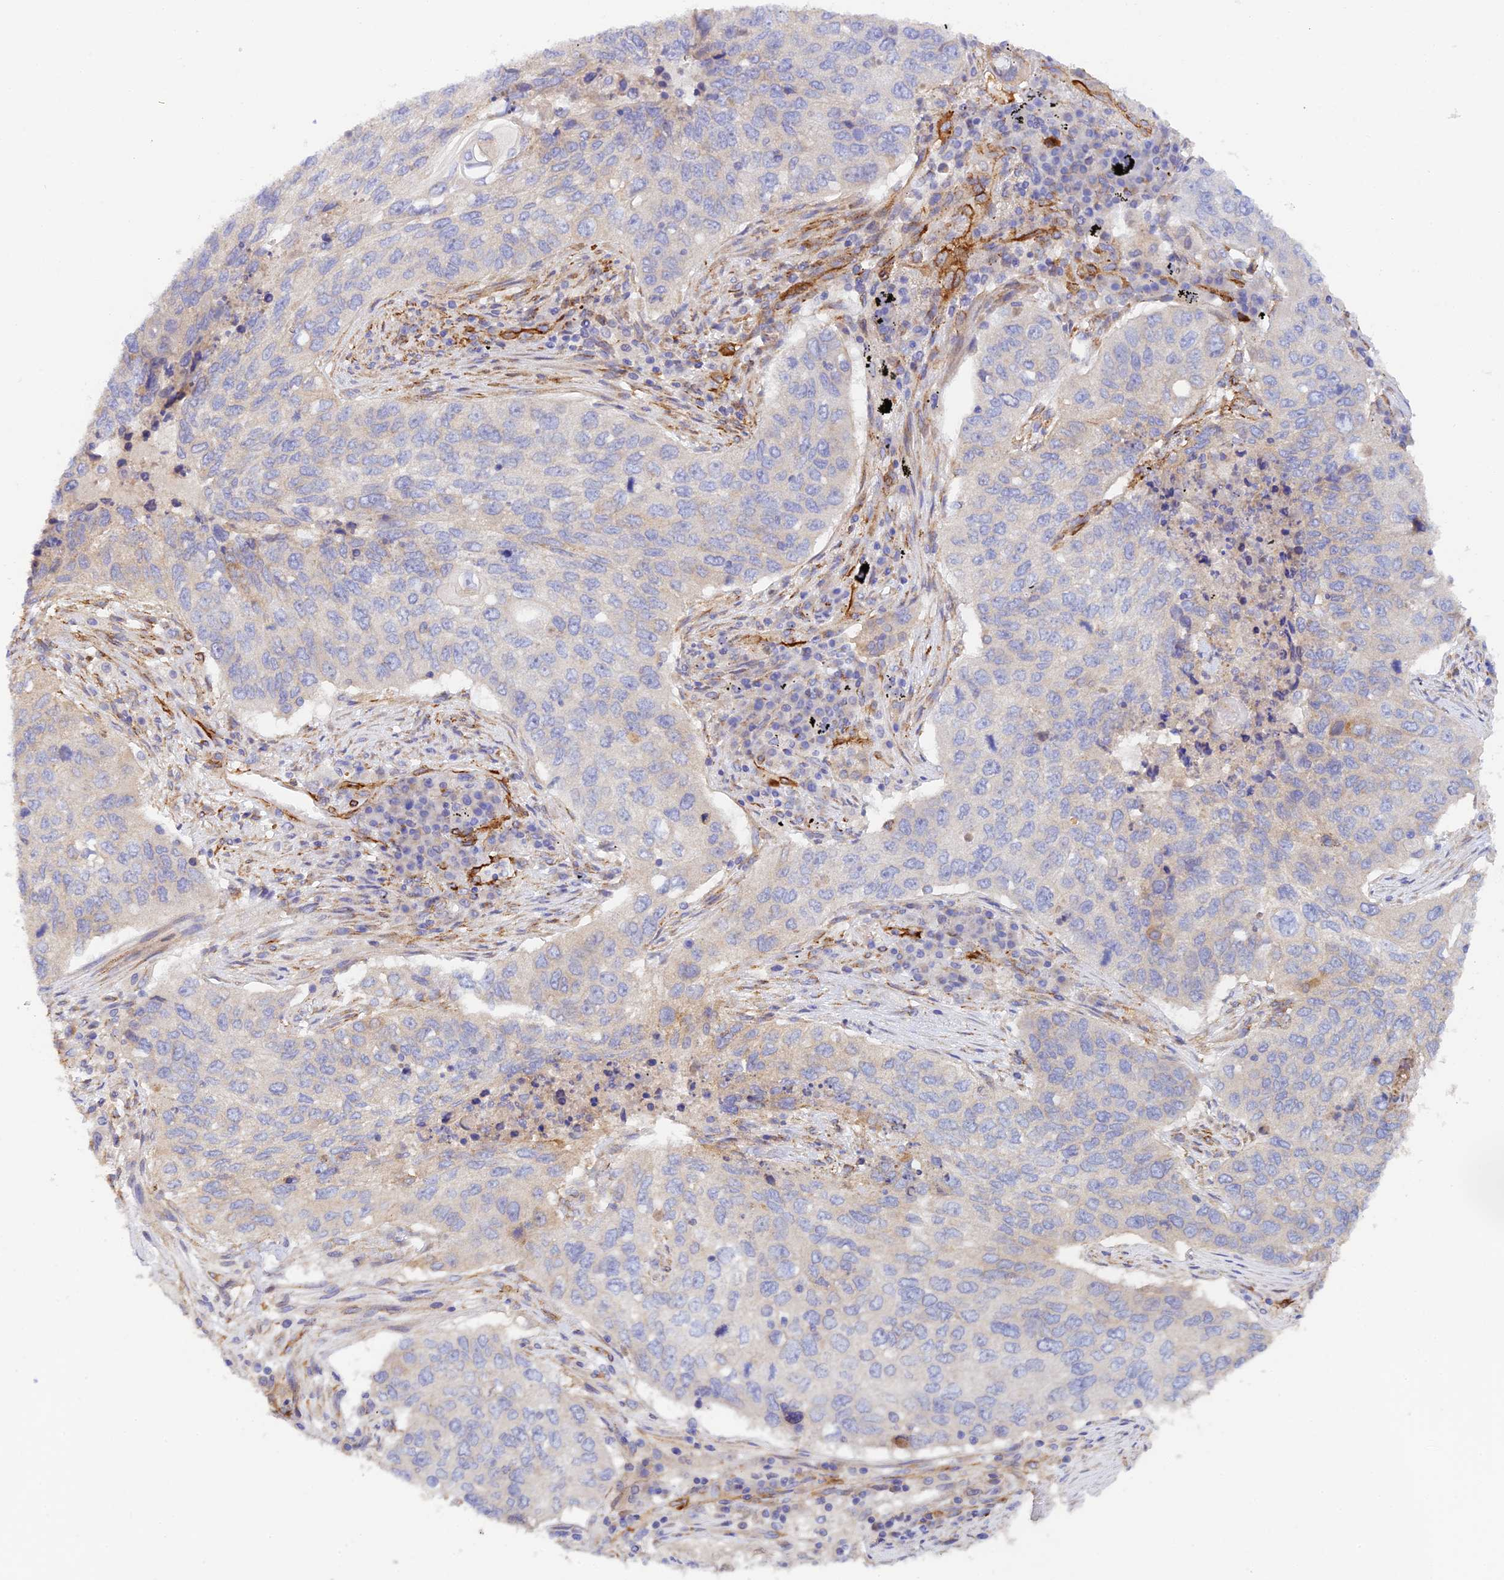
{"staining": {"intensity": "negative", "quantity": "none", "location": "none"}, "tissue": "lung cancer", "cell_type": "Tumor cells", "image_type": "cancer", "snomed": [{"axis": "morphology", "description": "Squamous cell carcinoma, NOS"}, {"axis": "topography", "description": "Lung"}], "caption": "This is a histopathology image of immunohistochemistry (IHC) staining of lung cancer, which shows no positivity in tumor cells.", "gene": "MYO9A", "patient": {"sex": "female", "age": 63}}